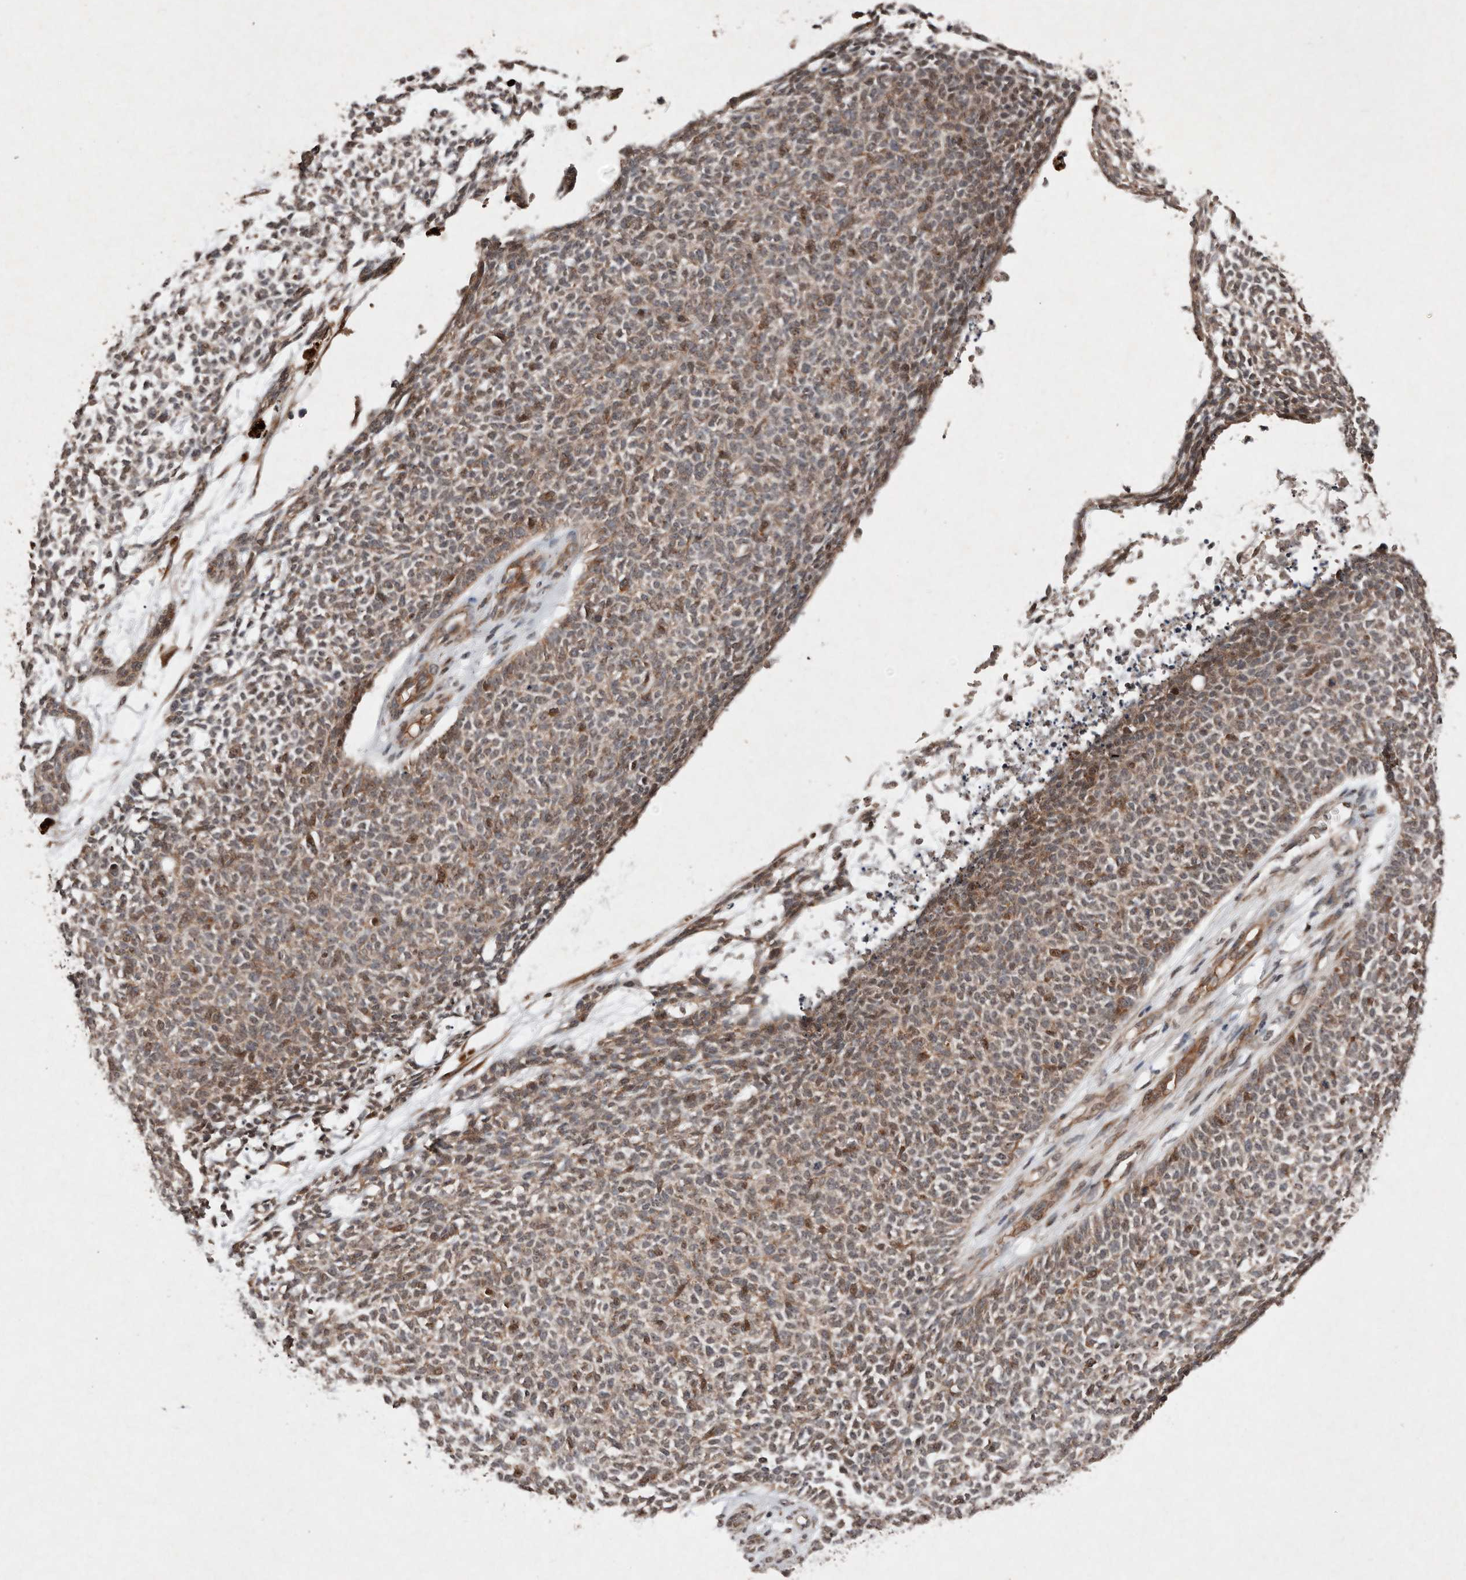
{"staining": {"intensity": "weak", "quantity": "25%-75%", "location": "cytoplasmic/membranous"}, "tissue": "skin cancer", "cell_type": "Tumor cells", "image_type": "cancer", "snomed": [{"axis": "morphology", "description": "Basal cell carcinoma"}, {"axis": "topography", "description": "Skin"}], "caption": "Immunohistochemical staining of human skin basal cell carcinoma demonstrates weak cytoplasmic/membranous protein staining in about 25%-75% of tumor cells.", "gene": "DIP2C", "patient": {"sex": "female", "age": 84}}